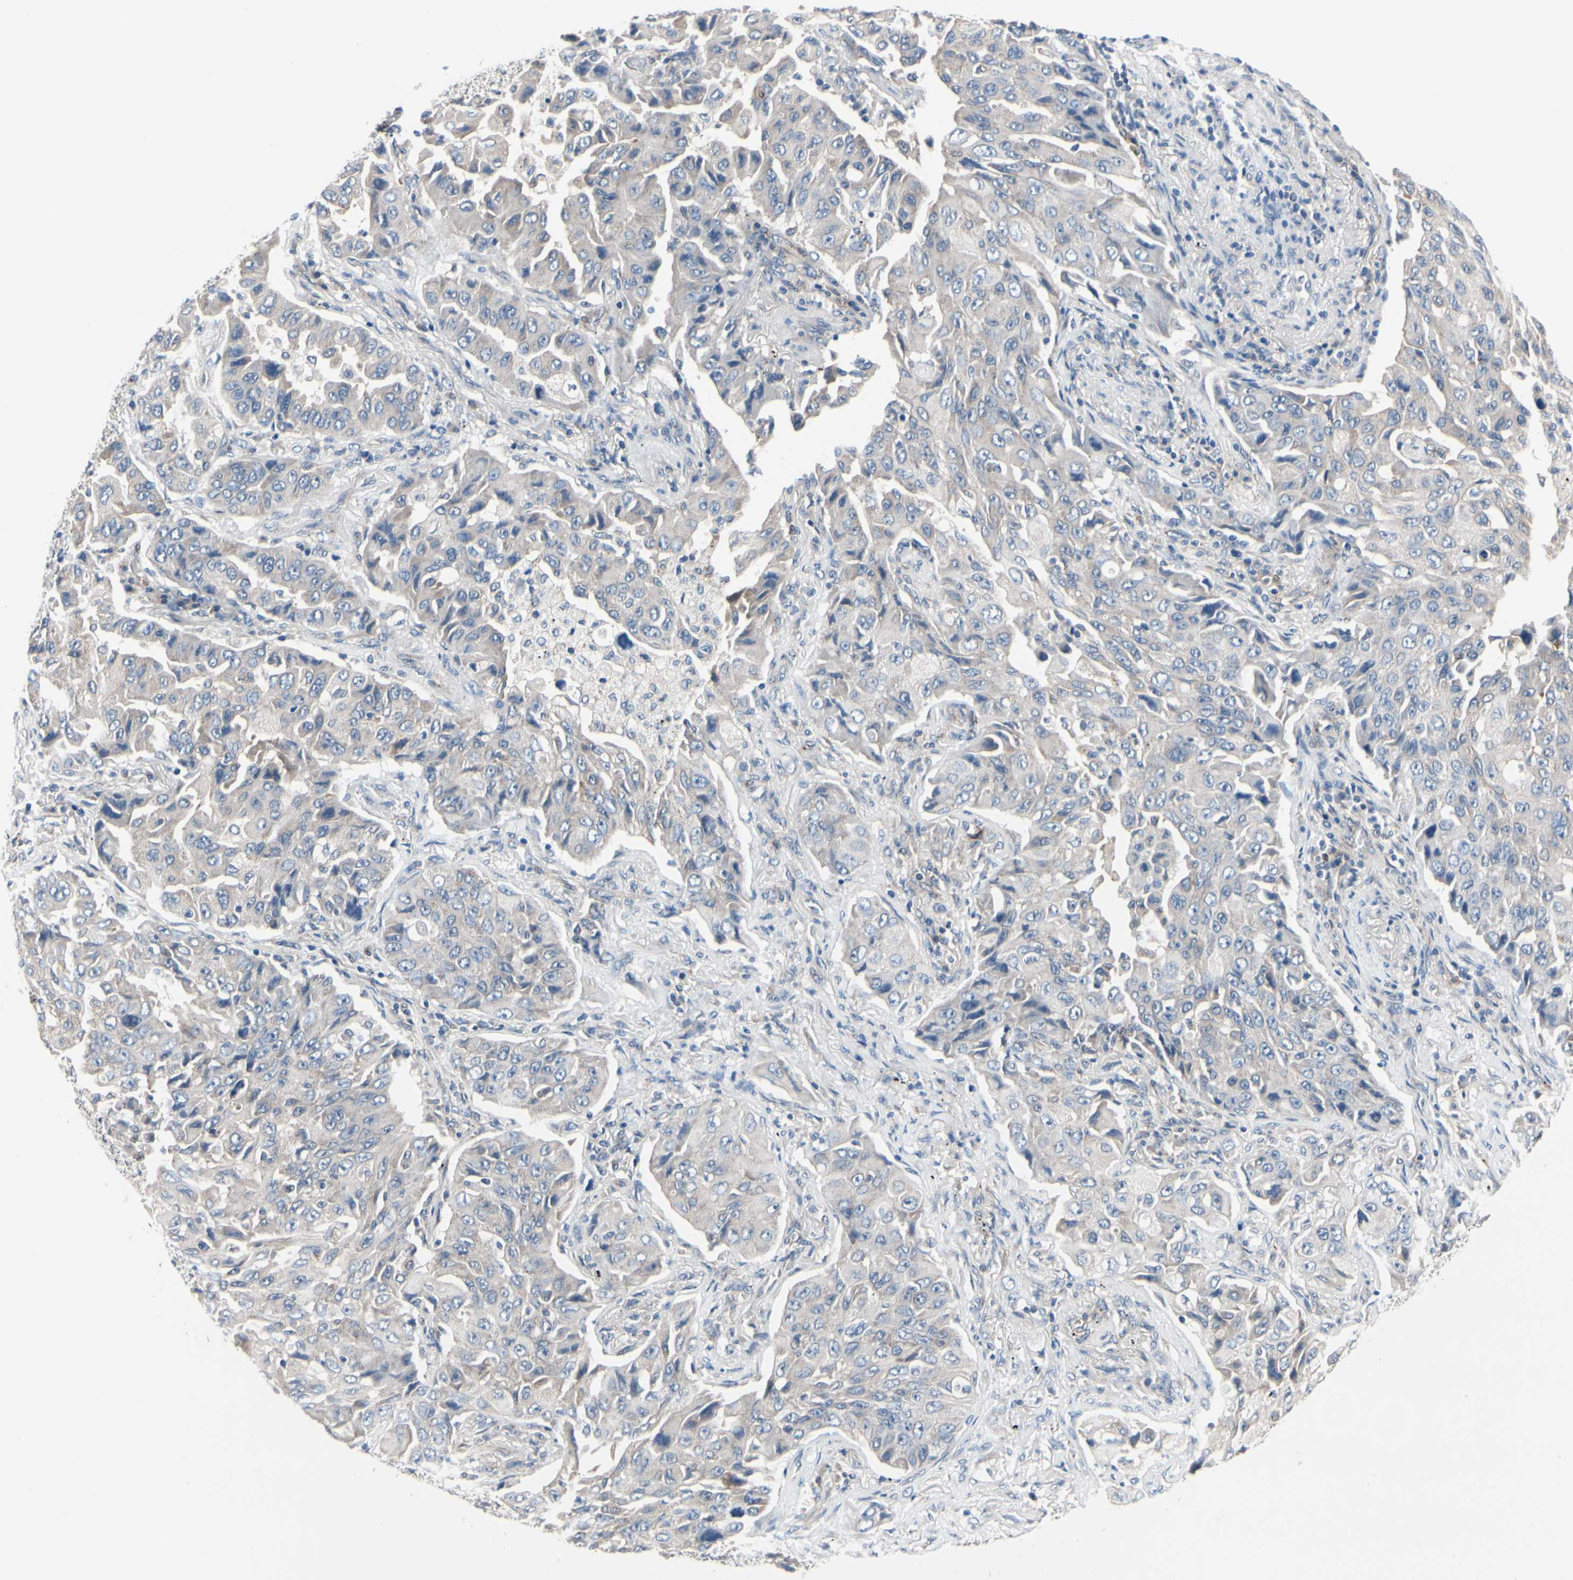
{"staining": {"intensity": "negative", "quantity": "none", "location": "none"}, "tissue": "lung cancer", "cell_type": "Tumor cells", "image_type": "cancer", "snomed": [{"axis": "morphology", "description": "Adenocarcinoma, NOS"}, {"axis": "topography", "description": "Lung"}], "caption": "Tumor cells show no significant staining in adenocarcinoma (lung).", "gene": "PRKAR2B", "patient": {"sex": "female", "age": 65}}